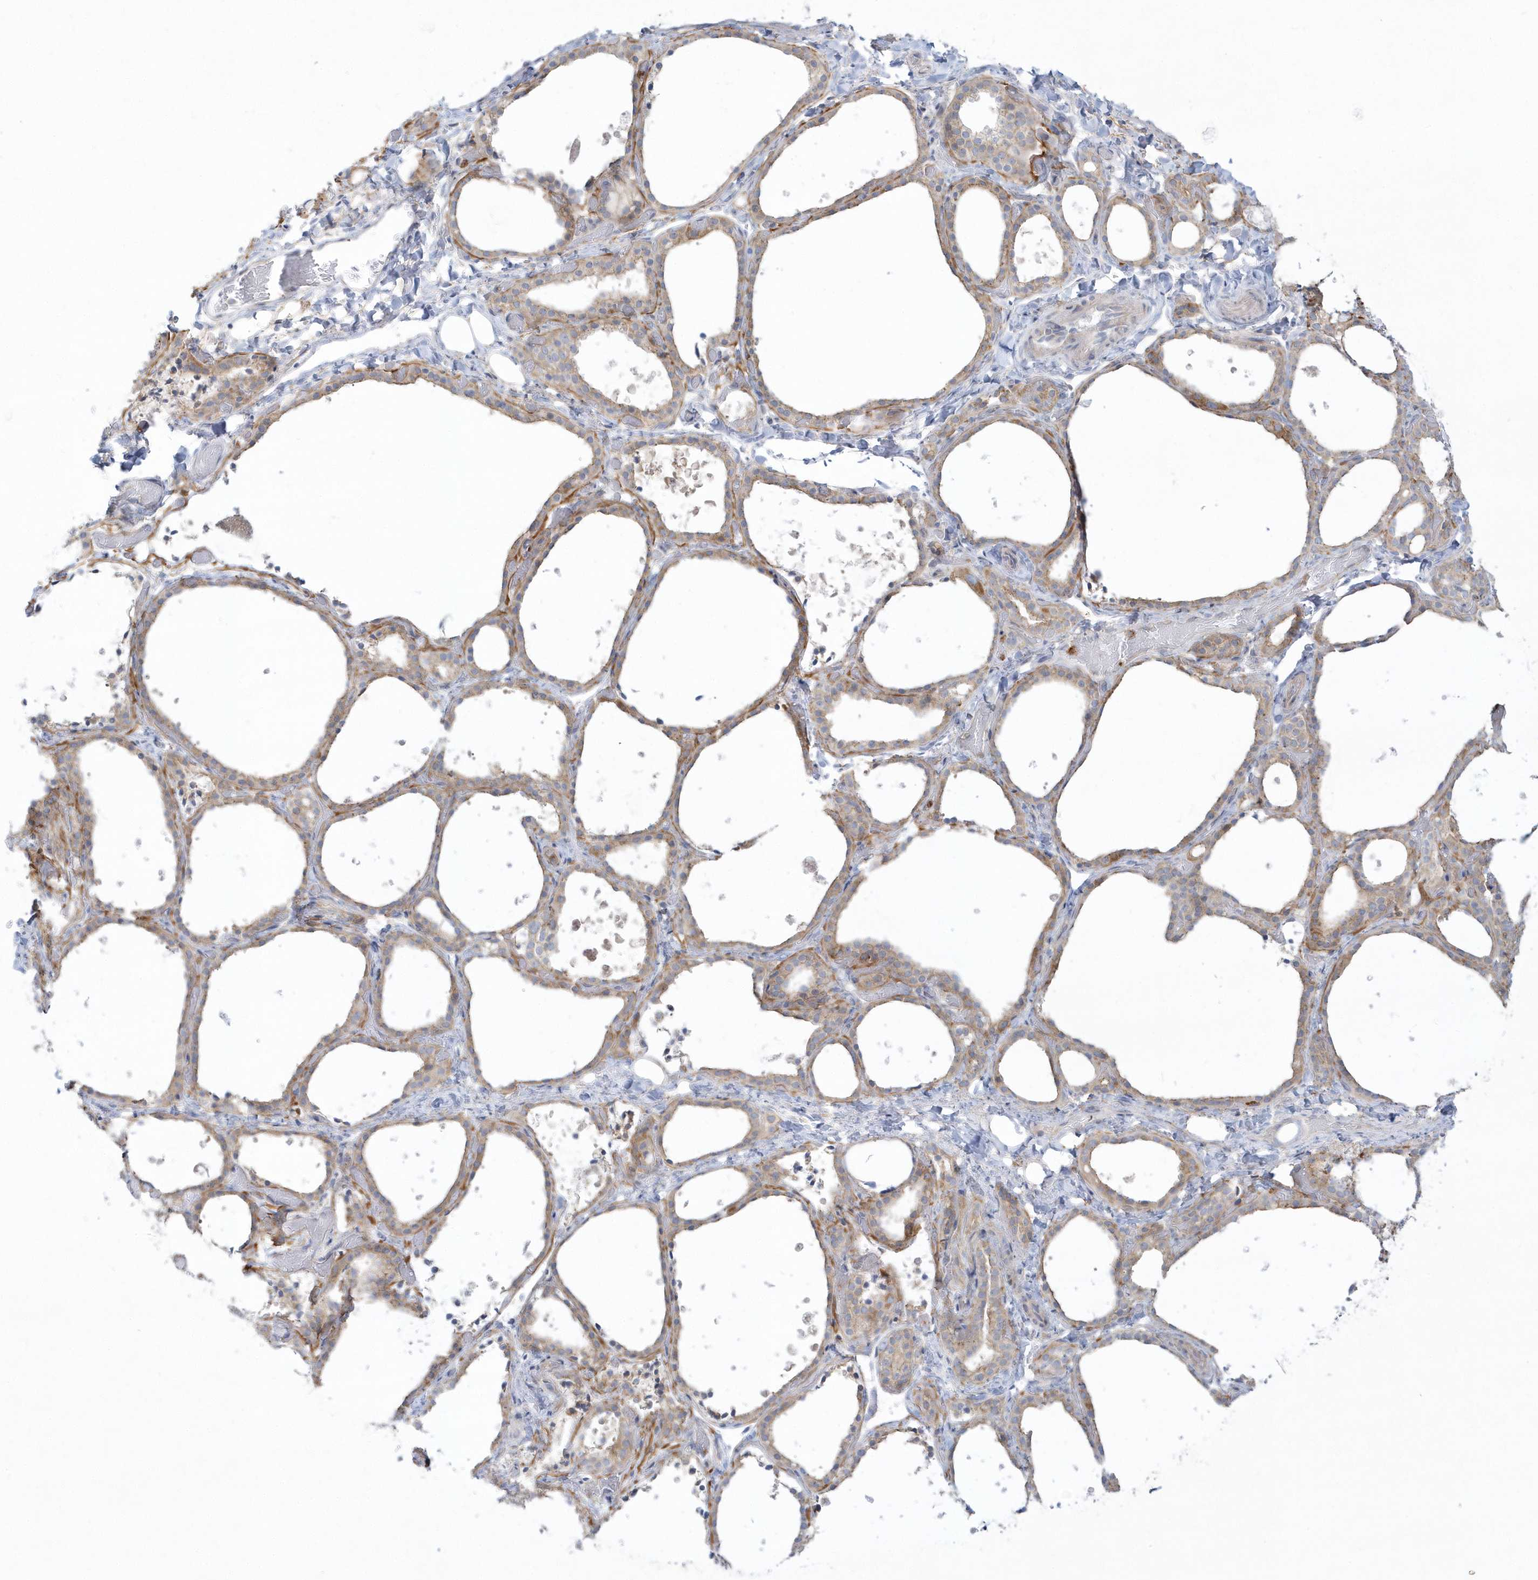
{"staining": {"intensity": "moderate", "quantity": "25%-75%", "location": "cytoplasmic/membranous"}, "tissue": "thyroid gland", "cell_type": "Glandular cells", "image_type": "normal", "snomed": [{"axis": "morphology", "description": "Normal tissue, NOS"}, {"axis": "topography", "description": "Thyroid gland"}], "caption": "Immunohistochemical staining of unremarkable human thyroid gland exhibits medium levels of moderate cytoplasmic/membranous expression in approximately 25%-75% of glandular cells. (DAB IHC, brown staining for protein, blue staining for nuclei).", "gene": "DNAJC18", "patient": {"sex": "female", "age": 44}}